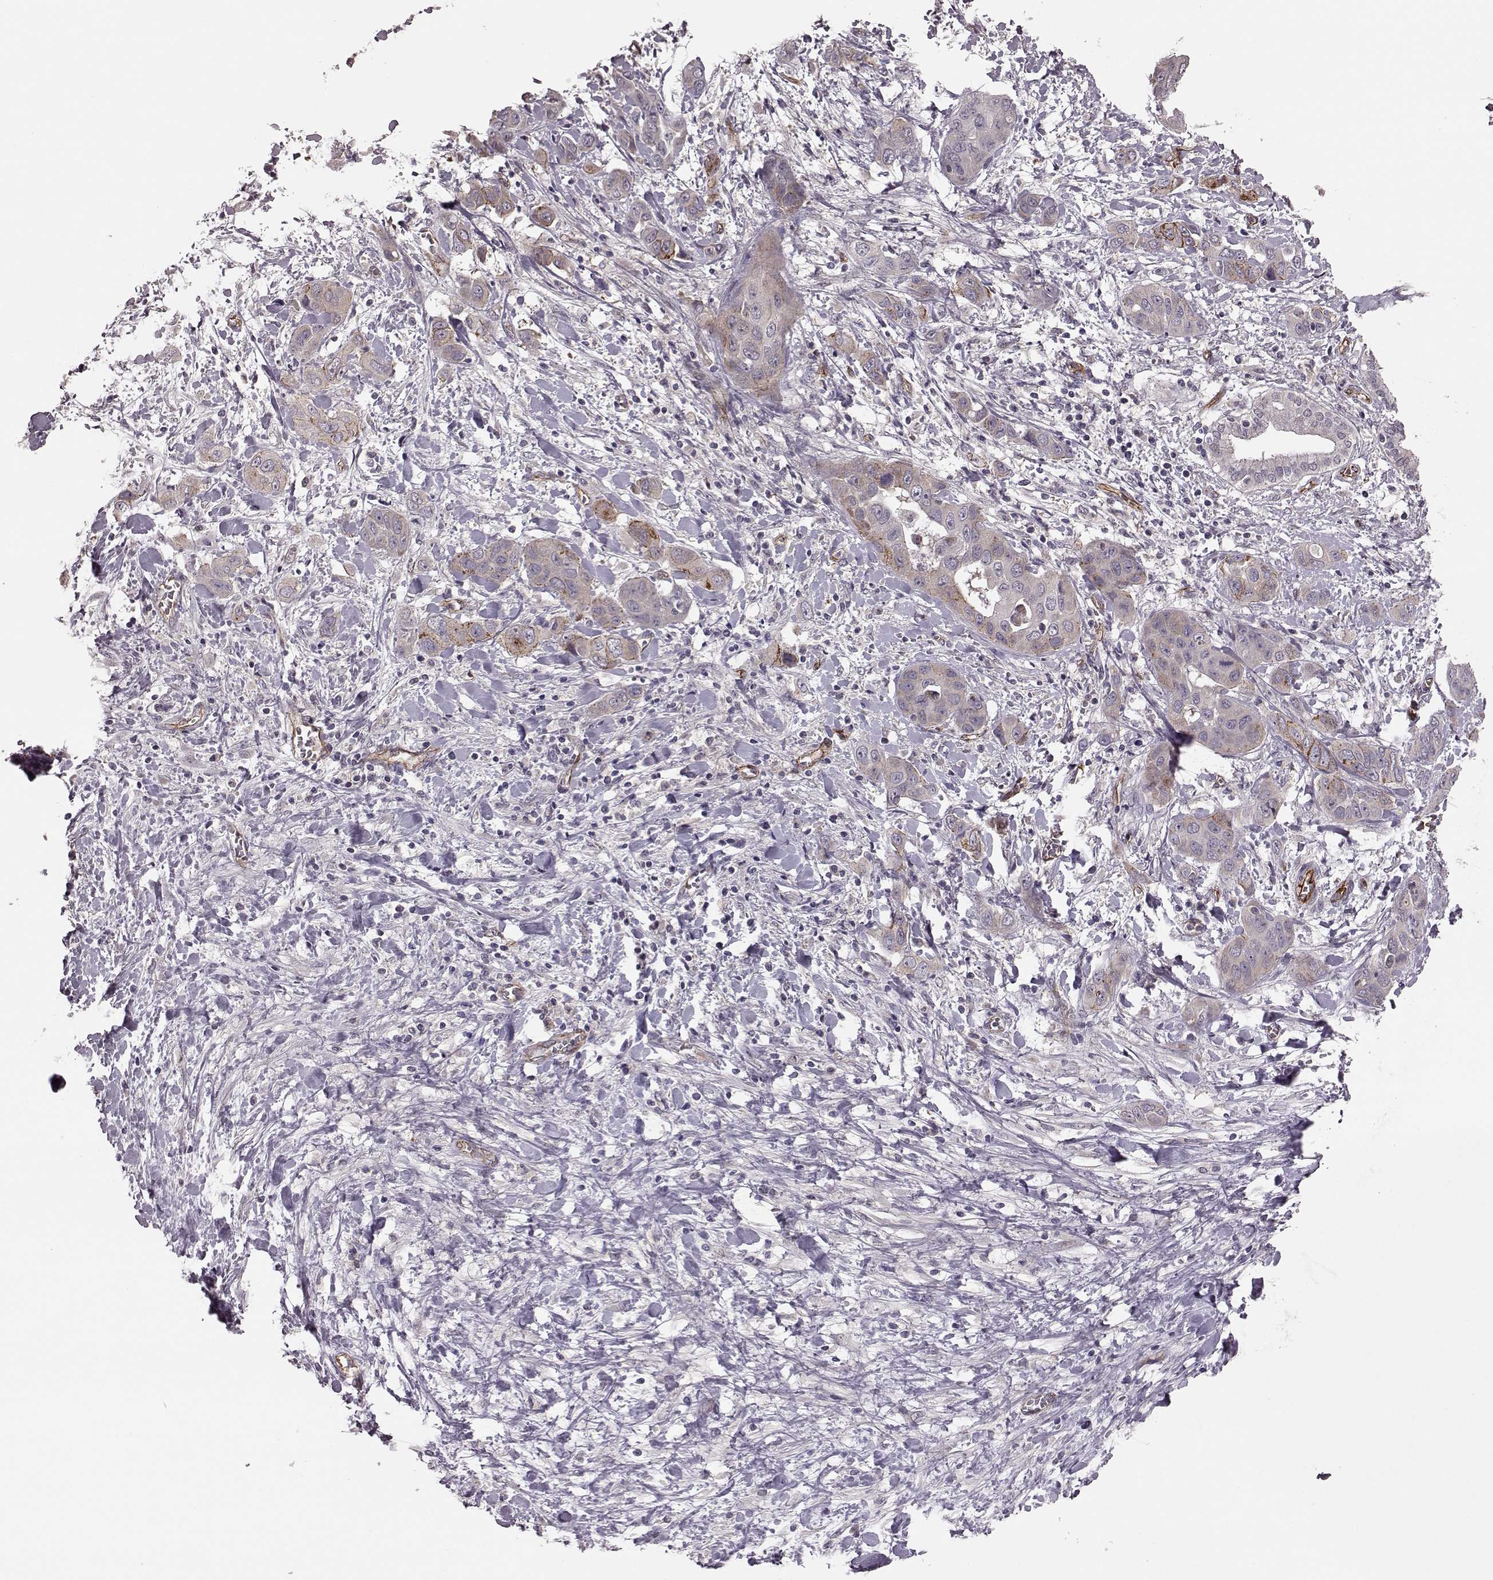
{"staining": {"intensity": "strong", "quantity": "<25%", "location": "cytoplasmic/membranous"}, "tissue": "liver cancer", "cell_type": "Tumor cells", "image_type": "cancer", "snomed": [{"axis": "morphology", "description": "Cholangiocarcinoma"}, {"axis": "topography", "description": "Liver"}], "caption": "There is medium levels of strong cytoplasmic/membranous positivity in tumor cells of liver cancer (cholangiocarcinoma), as demonstrated by immunohistochemical staining (brown color).", "gene": "SYNPO", "patient": {"sex": "female", "age": 52}}